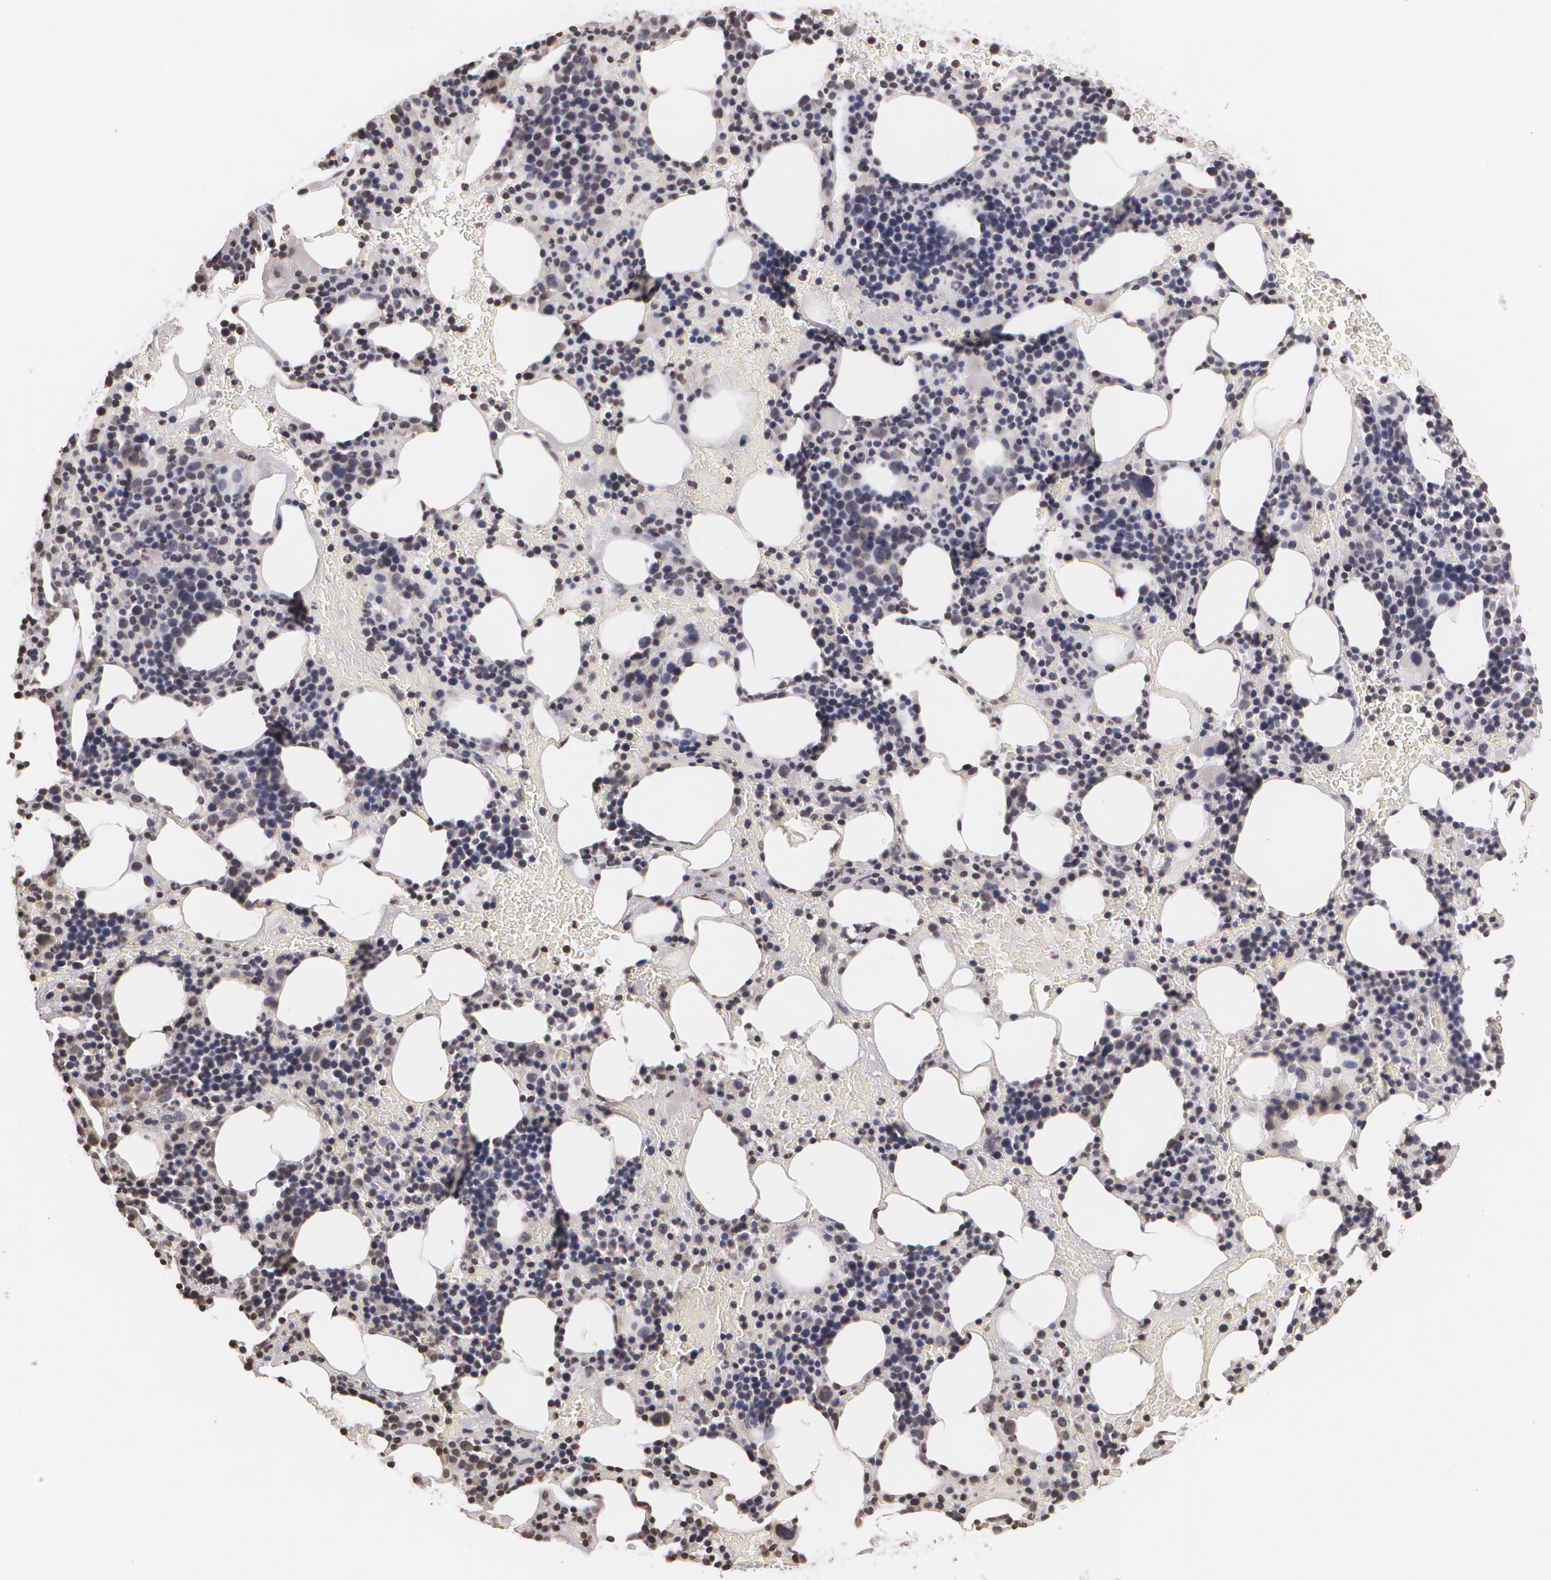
{"staining": {"intensity": "negative", "quantity": "none", "location": "none"}, "tissue": "bone marrow", "cell_type": "Hematopoietic cells", "image_type": "normal", "snomed": [{"axis": "morphology", "description": "Normal tissue, NOS"}, {"axis": "topography", "description": "Bone marrow"}], "caption": "Immunohistochemistry (IHC) of normal human bone marrow shows no staining in hematopoietic cells.", "gene": "THRB", "patient": {"sex": "male", "age": 86}}